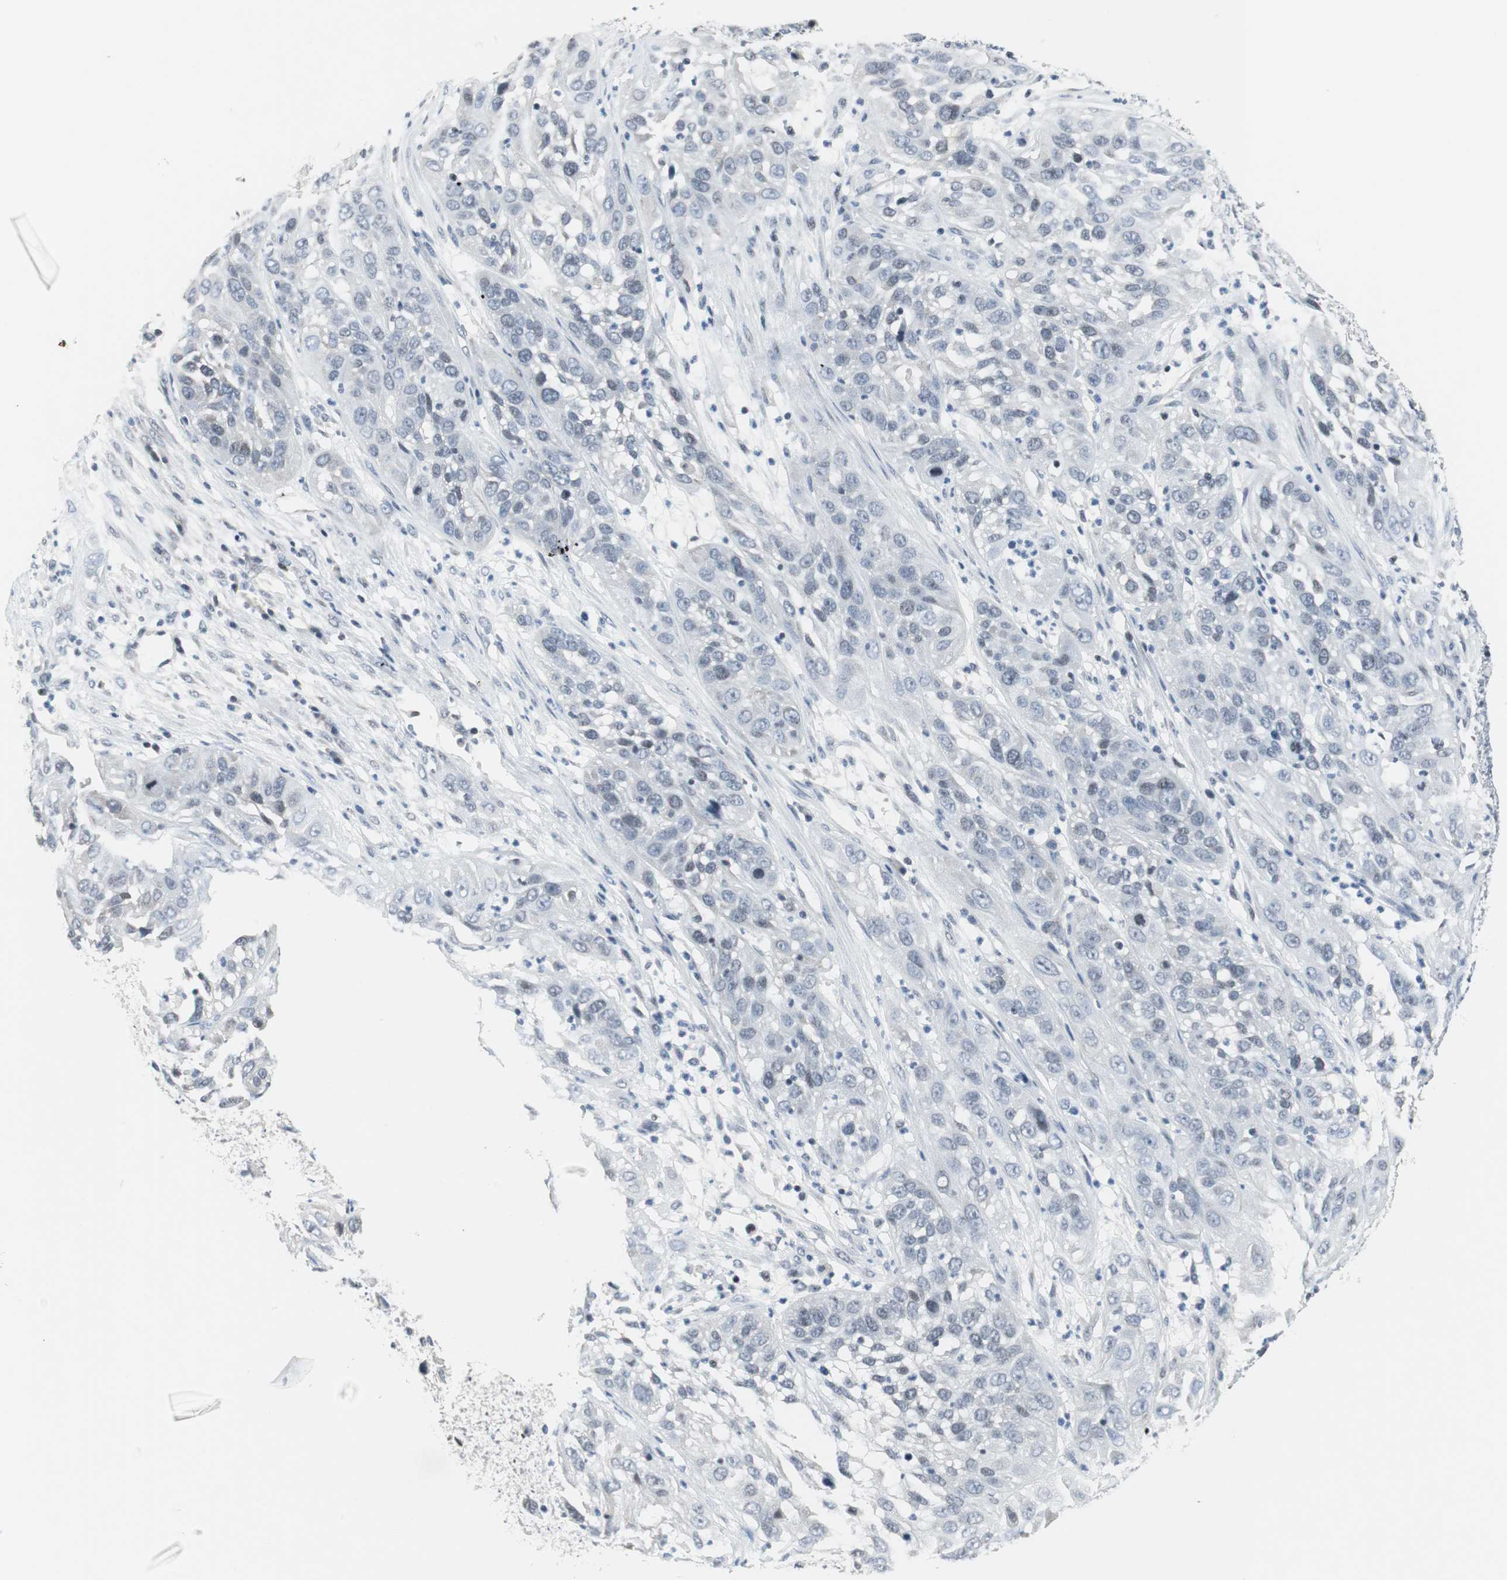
{"staining": {"intensity": "negative", "quantity": "none", "location": "none"}, "tissue": "cervical cancer", "cell_type": "Tumor cells", "image_type": "cancer", "snomed": [{"axis": "morphology", "description": "Squamous cell carcinoma, NOS"}, {"axis": "topography", "description": "Cervix"}], "caption": "DAB (3,3'-diaminobenzidine) immunohistochemical staining of squamous cell carcinoma (cervical) exhibits no significant positivity in tumor cells.", "gene": "MTA1", "patient": {"sex": "female", "age": 32}}